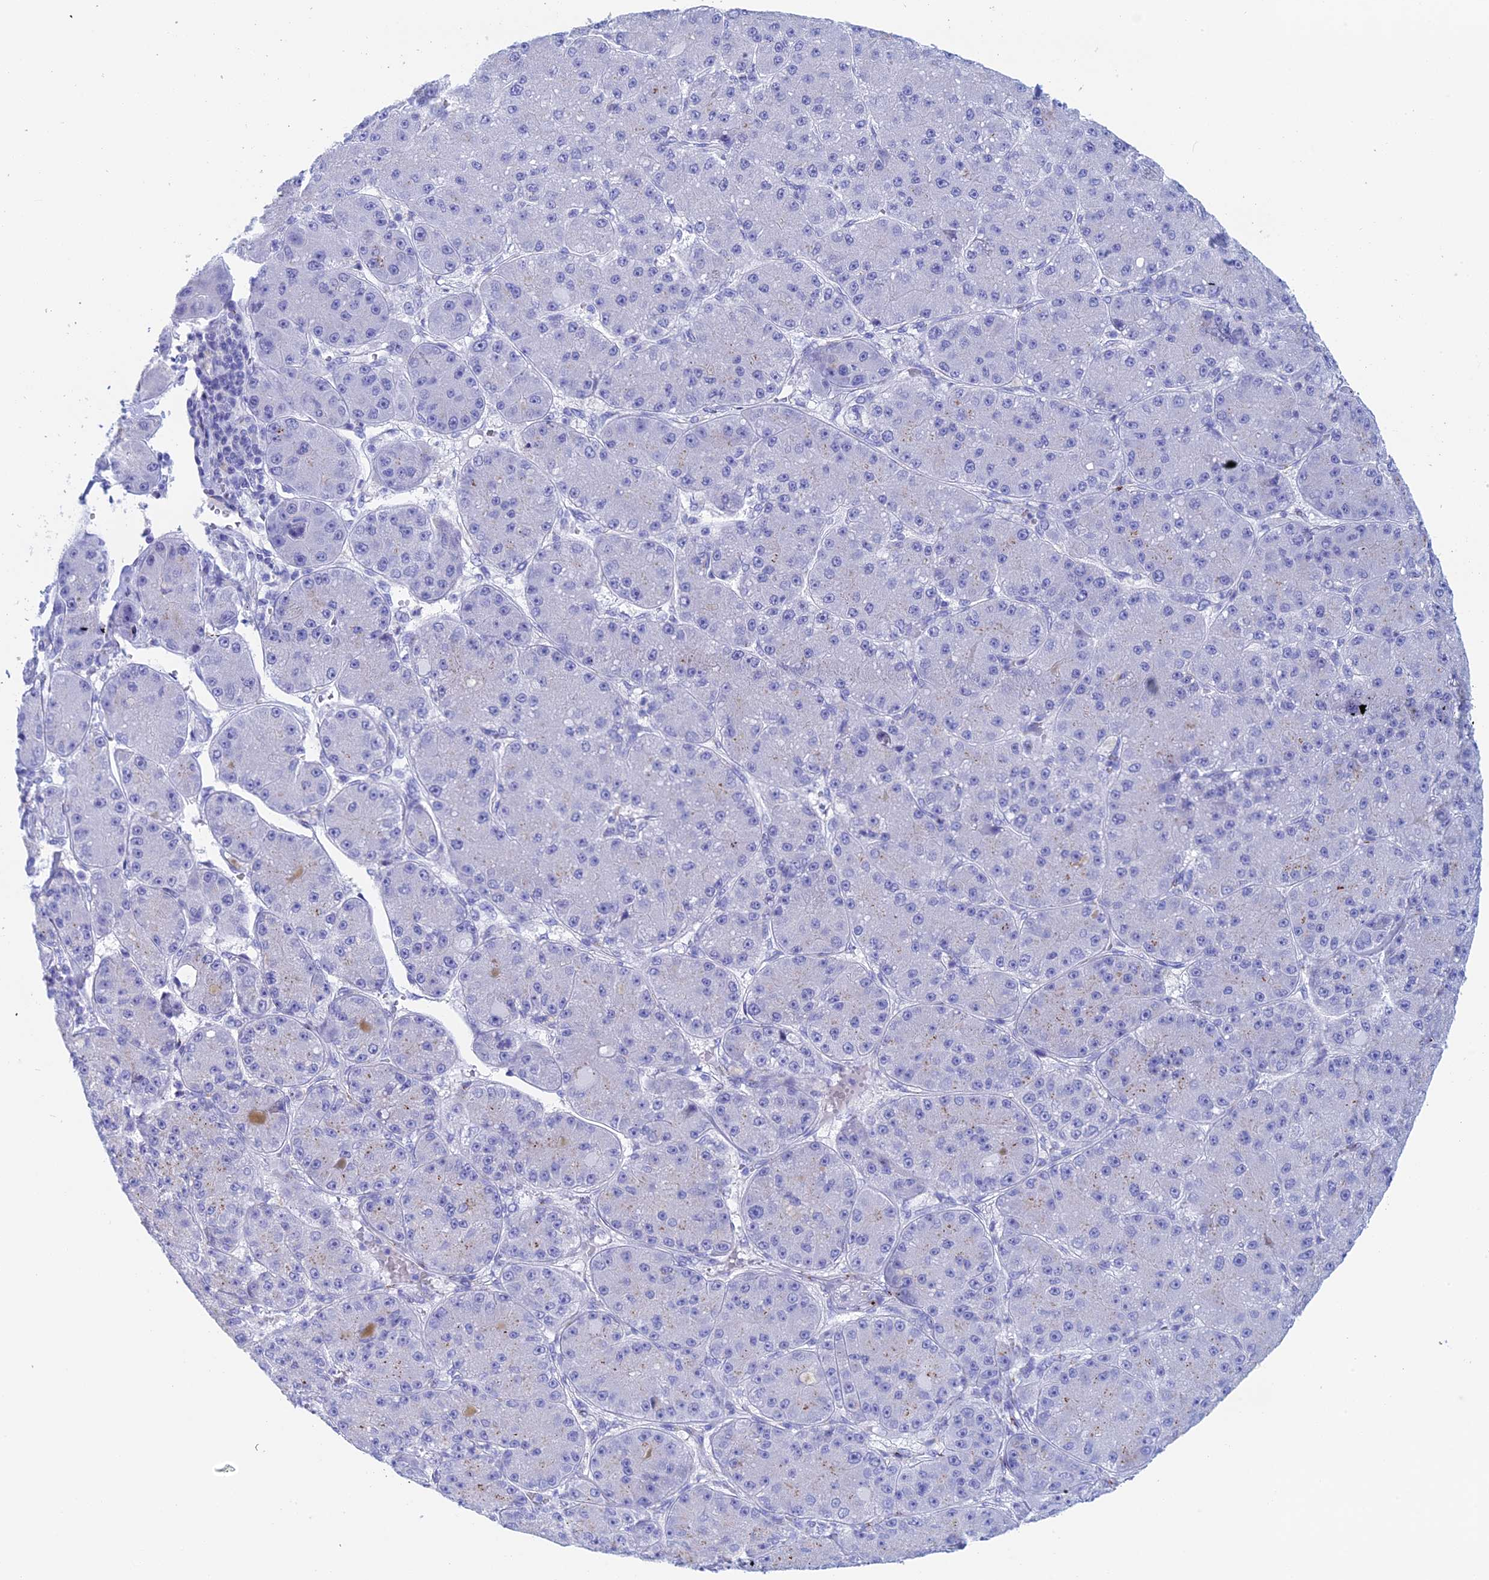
{"staining": {"intensity": "negative", "quantity": "none", "location": "none"}, "tissue": "liver cancer", "cell_type": "Tumor cells", "image_type": "cancer", "snomed": [{"axis": "morphology", "description": "Carcinoma, Hepatocellular, NOS"}, {"axis": "topography", "description": "Liver"}], "caption": "Immunohistochemical staining of liver hepatocellular carcinoma exhibits no significant staining in tumor cells.", "gene": "ERICH4", "patient": {"sex": "male", "age": 67}}